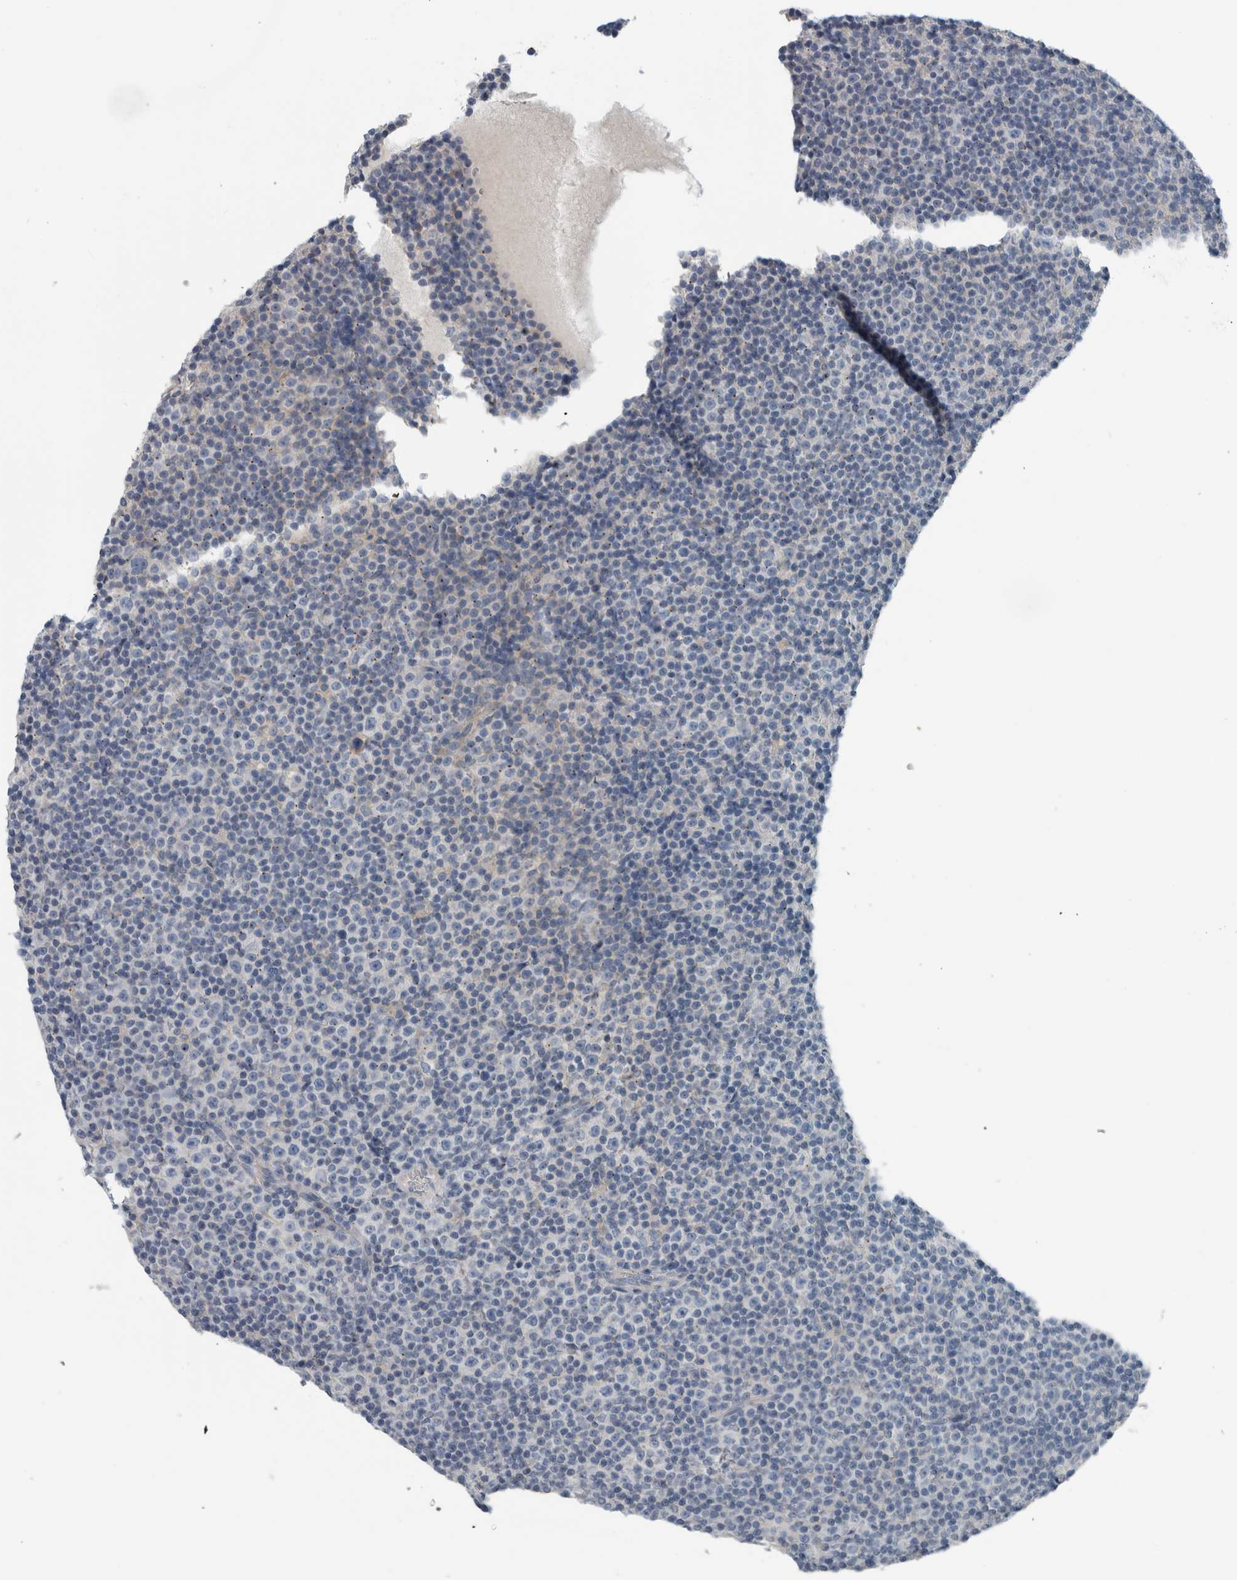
{"staining": {"intensity": "negative", "quantity": "none", "location": "none"}, "tissue": "lymphoma", "cell_type": "Tumor cells", "image_type": "cancer", "snomed": [{"axis": "morphology", "description": "Malignant lymphoma, non-Hodgkin's type, Low grade"}, {"axis": "topography", "description": "Lymph node"}], "caption": "The immunohistochemistry (IHC) image has no significant expression in tumor cells of low-grade malignant lymphoma, non-Hodgkin's type tissue. (DAB immunohistochemistry, high magnification).", "gene": "SH3GL2", "patient": {"sex": "female", "age": 67}}